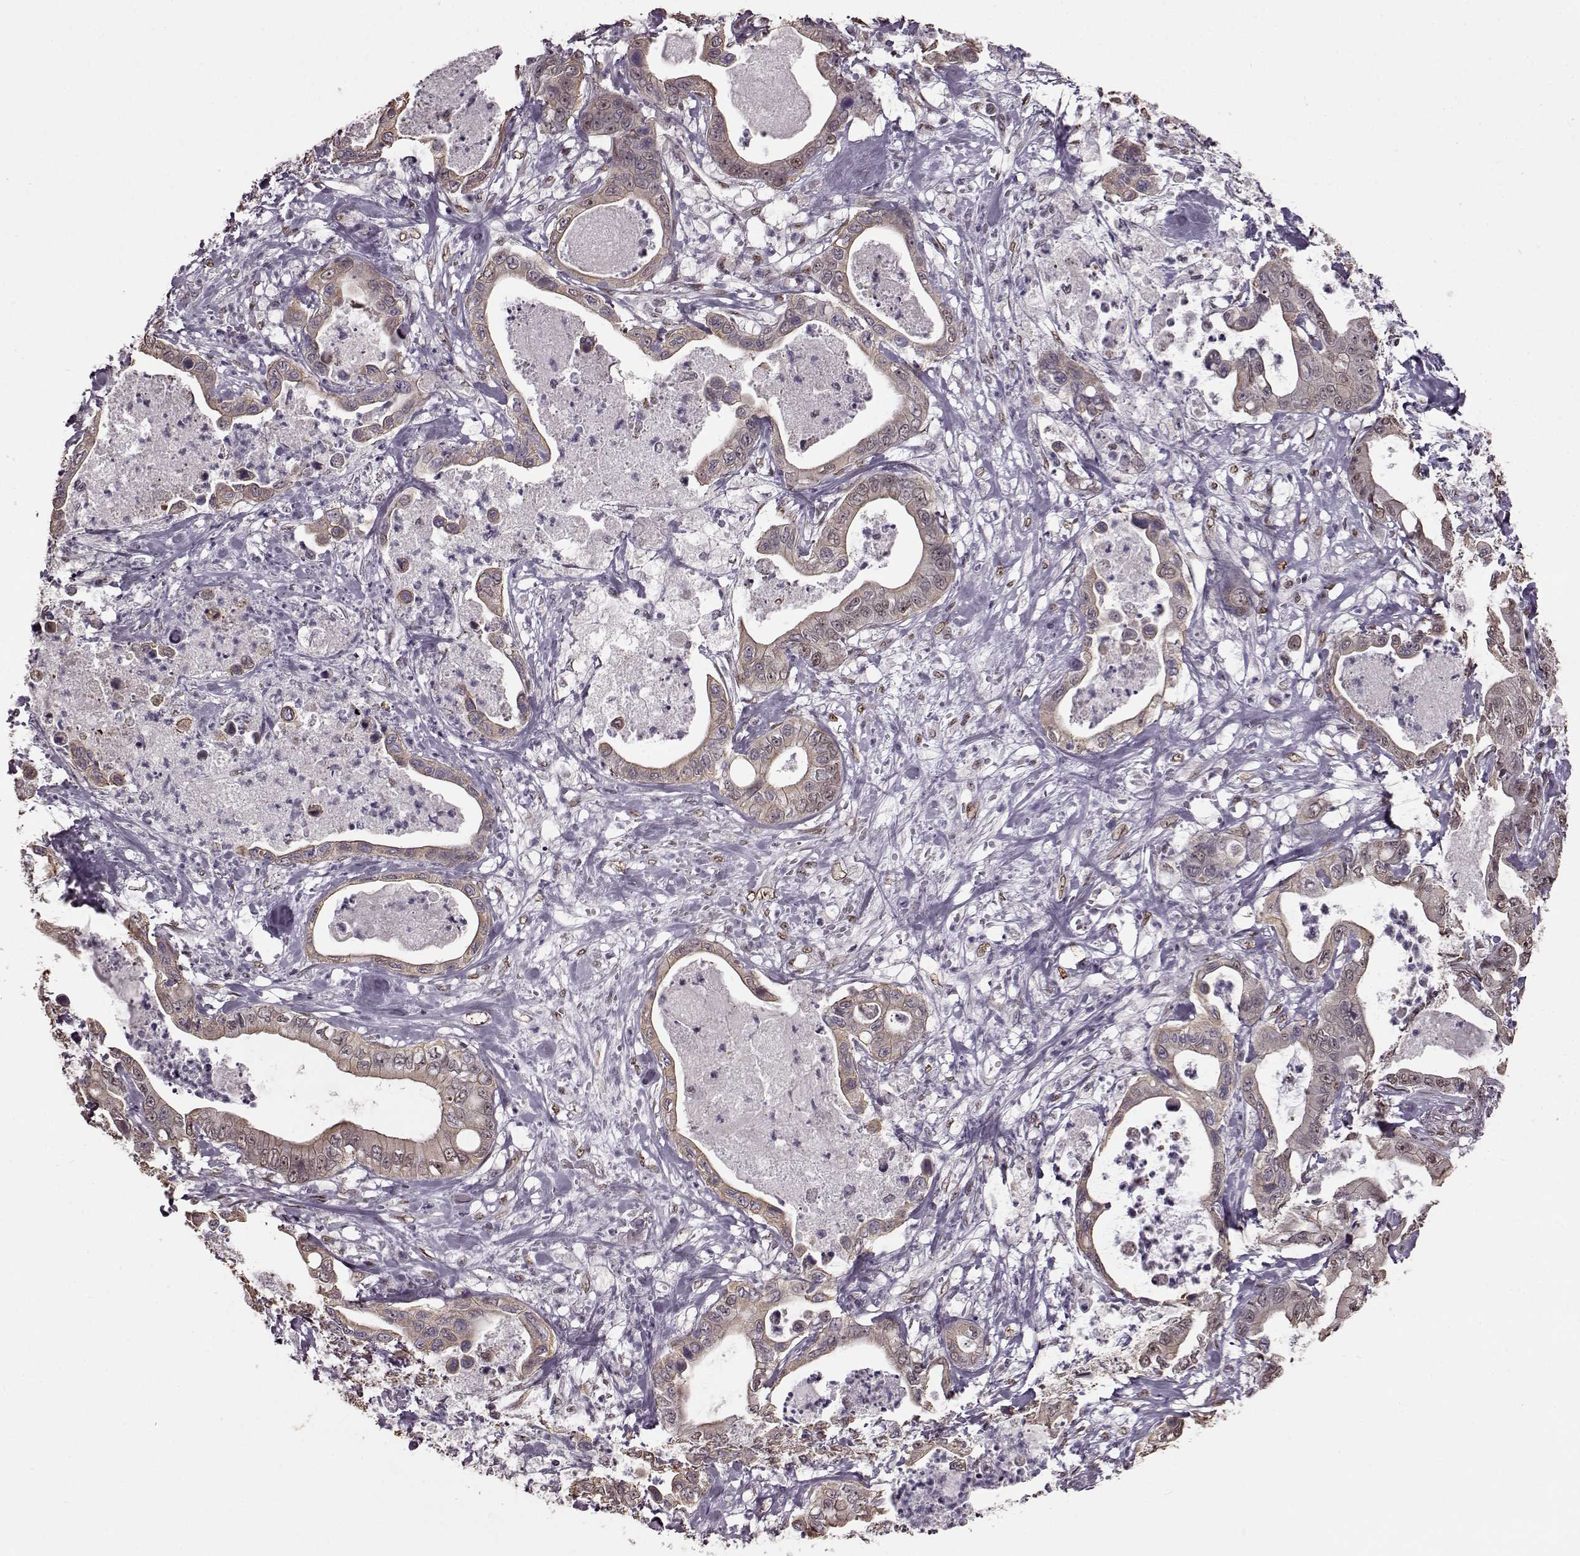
{"staining": {"intensity": "weak", "quantity": ">75%", "location": "cytoplasmic/membranous,nuclear"}, "tissue": "pancreatic cancer", "cell_type": "Tumor cells", "image_type": "cancer", "snomed": [{"axis": "morphology", "description": "Adenocarcinoma, NOS"}, {"axis": "topography", "description": "Pancreas"}], "caption": "This is a micrograph of immunohistochemistry staining of adenocarcinoma (pancreatic), which shows weak staining in the cytoplasmic/membranous and nuclear of tumor cells.", "gene": "FTO", "patient": {"sex": "male", "age": 71}}